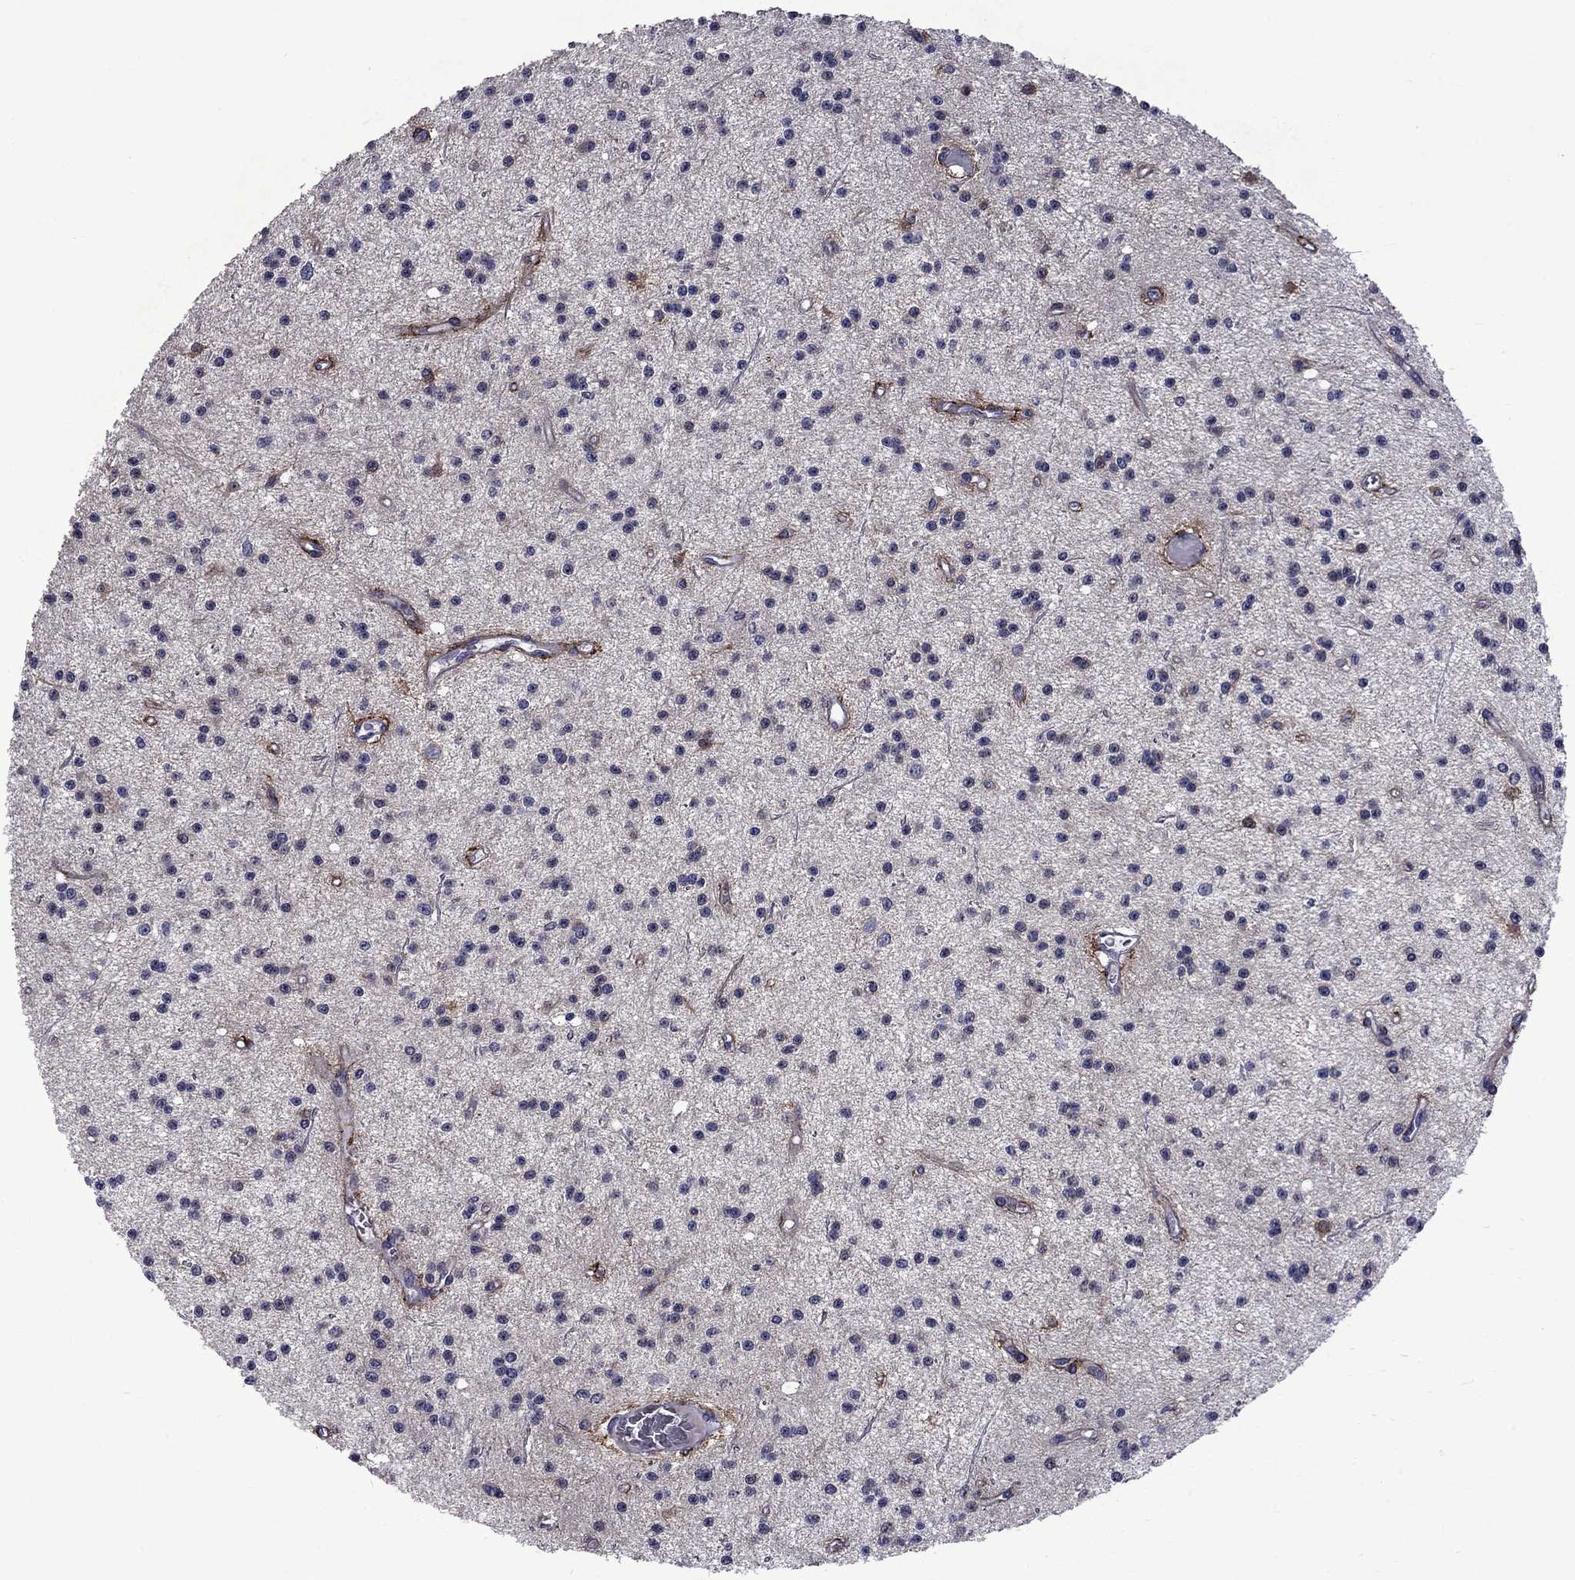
{"staining": {"intensity": "negative", "quantity": "none", "location": "none"}, "tissue": "glioma", "cell_type": "Tumor cells", "image_type": "cancer", "snomed": [{"axis": "morphology", "description": "Glioma, malignant, Low grade"}, {"axis": "topography", "description": "Brain"}], "caption": "The micrograph exhibits no staining of tumor cells in glioma.", "gene": "SNTA1", "patient": {"sex": "male", "age": 27}}